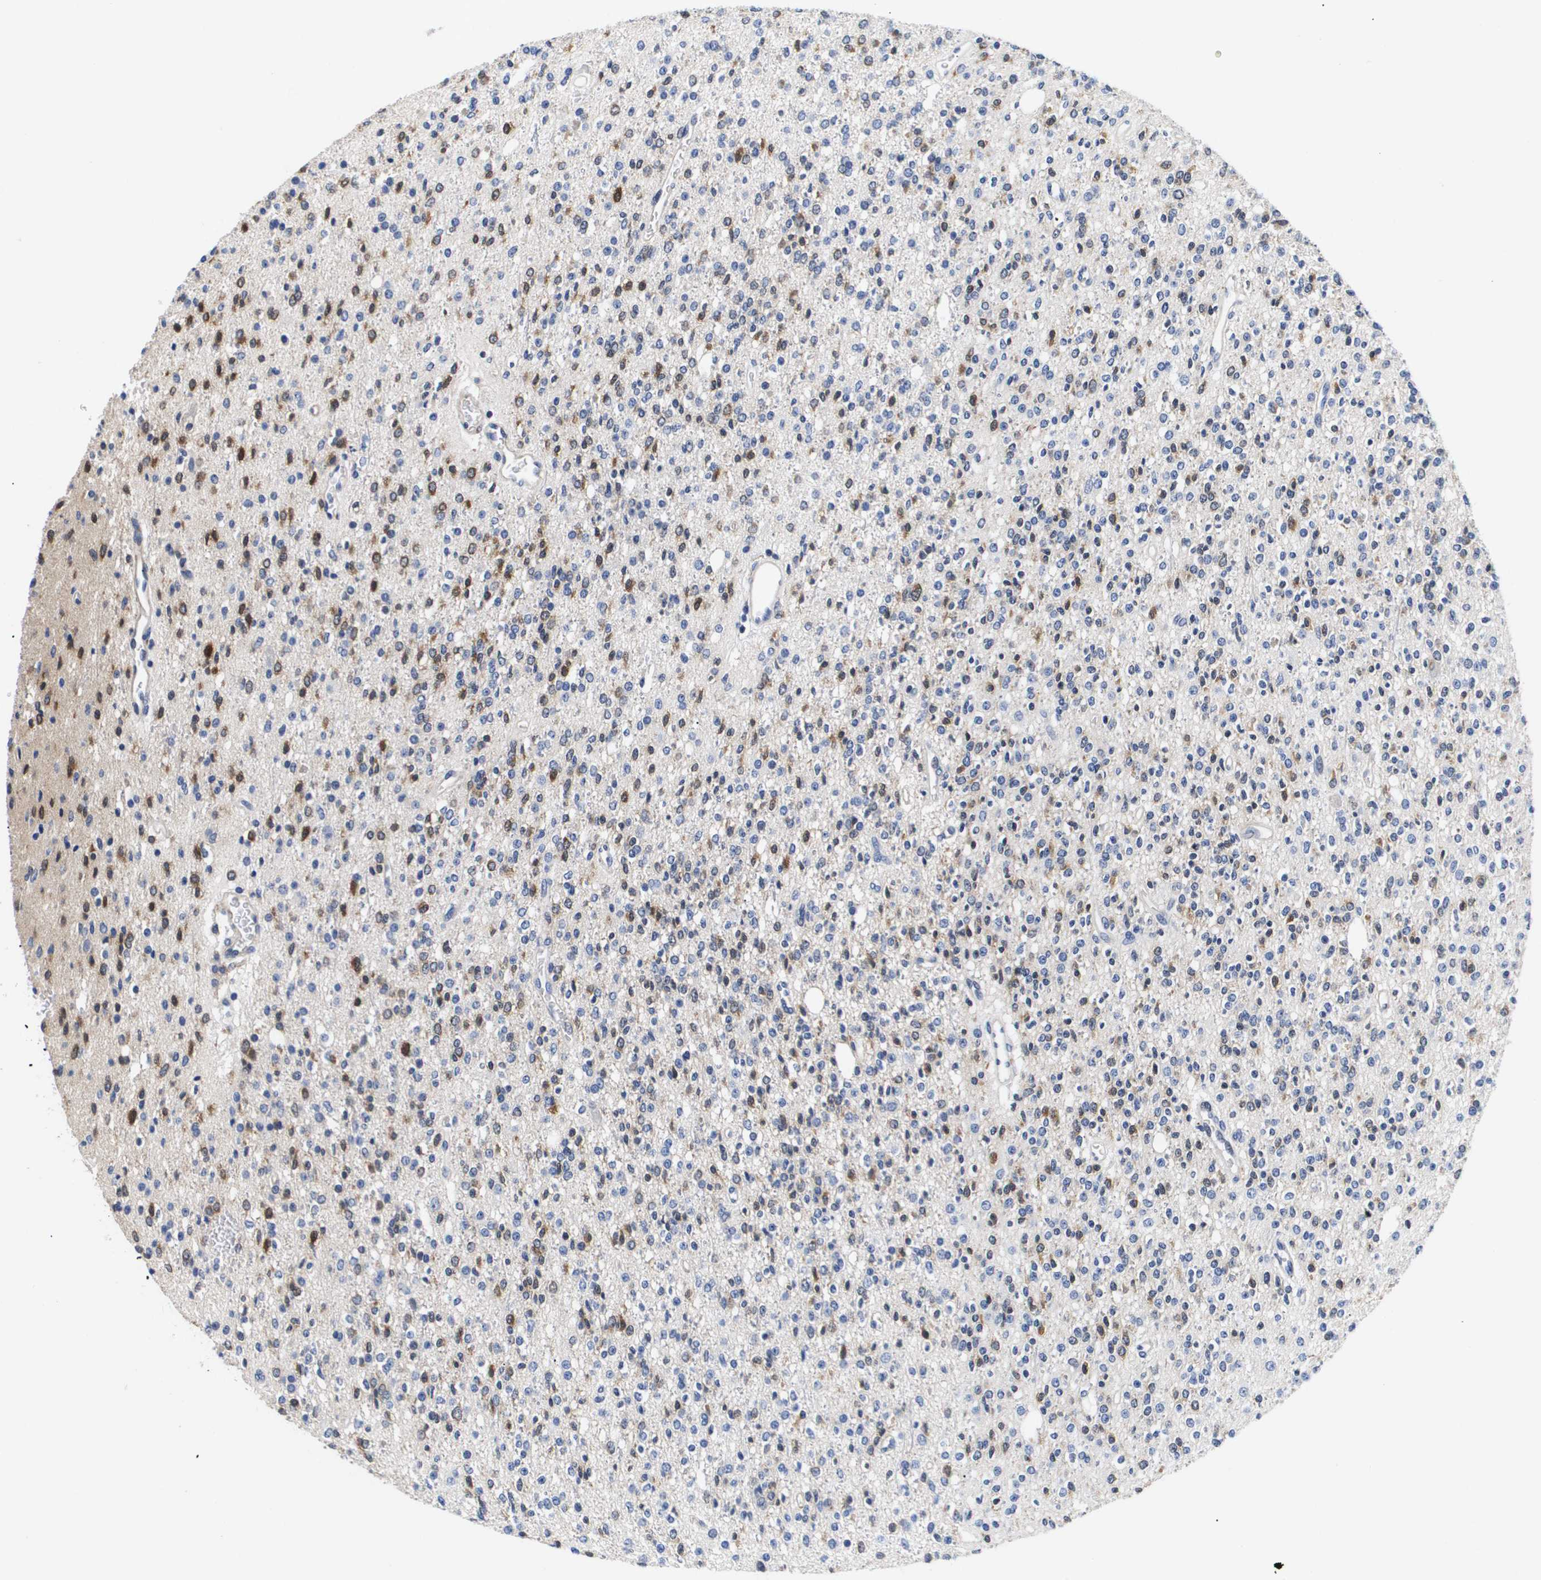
{"staining": {"intensity": "moderate", "quantity": "<25%", "location": "cytoplasmic/membranous"}, "tissue": "glioma", "cell_type": "Tumor cells", "image_type": "cancer", "snomed": [{"axis": "morphology", "description": "Glioma, malignant, High grade"}, {"axis": "topography", "description": "Brain"}], "caption": "Glioma stained with a protein marker displays moderate staining in tumor cells.", "gene": "SHD", "patient": {"sex": "male", "age": 34}}